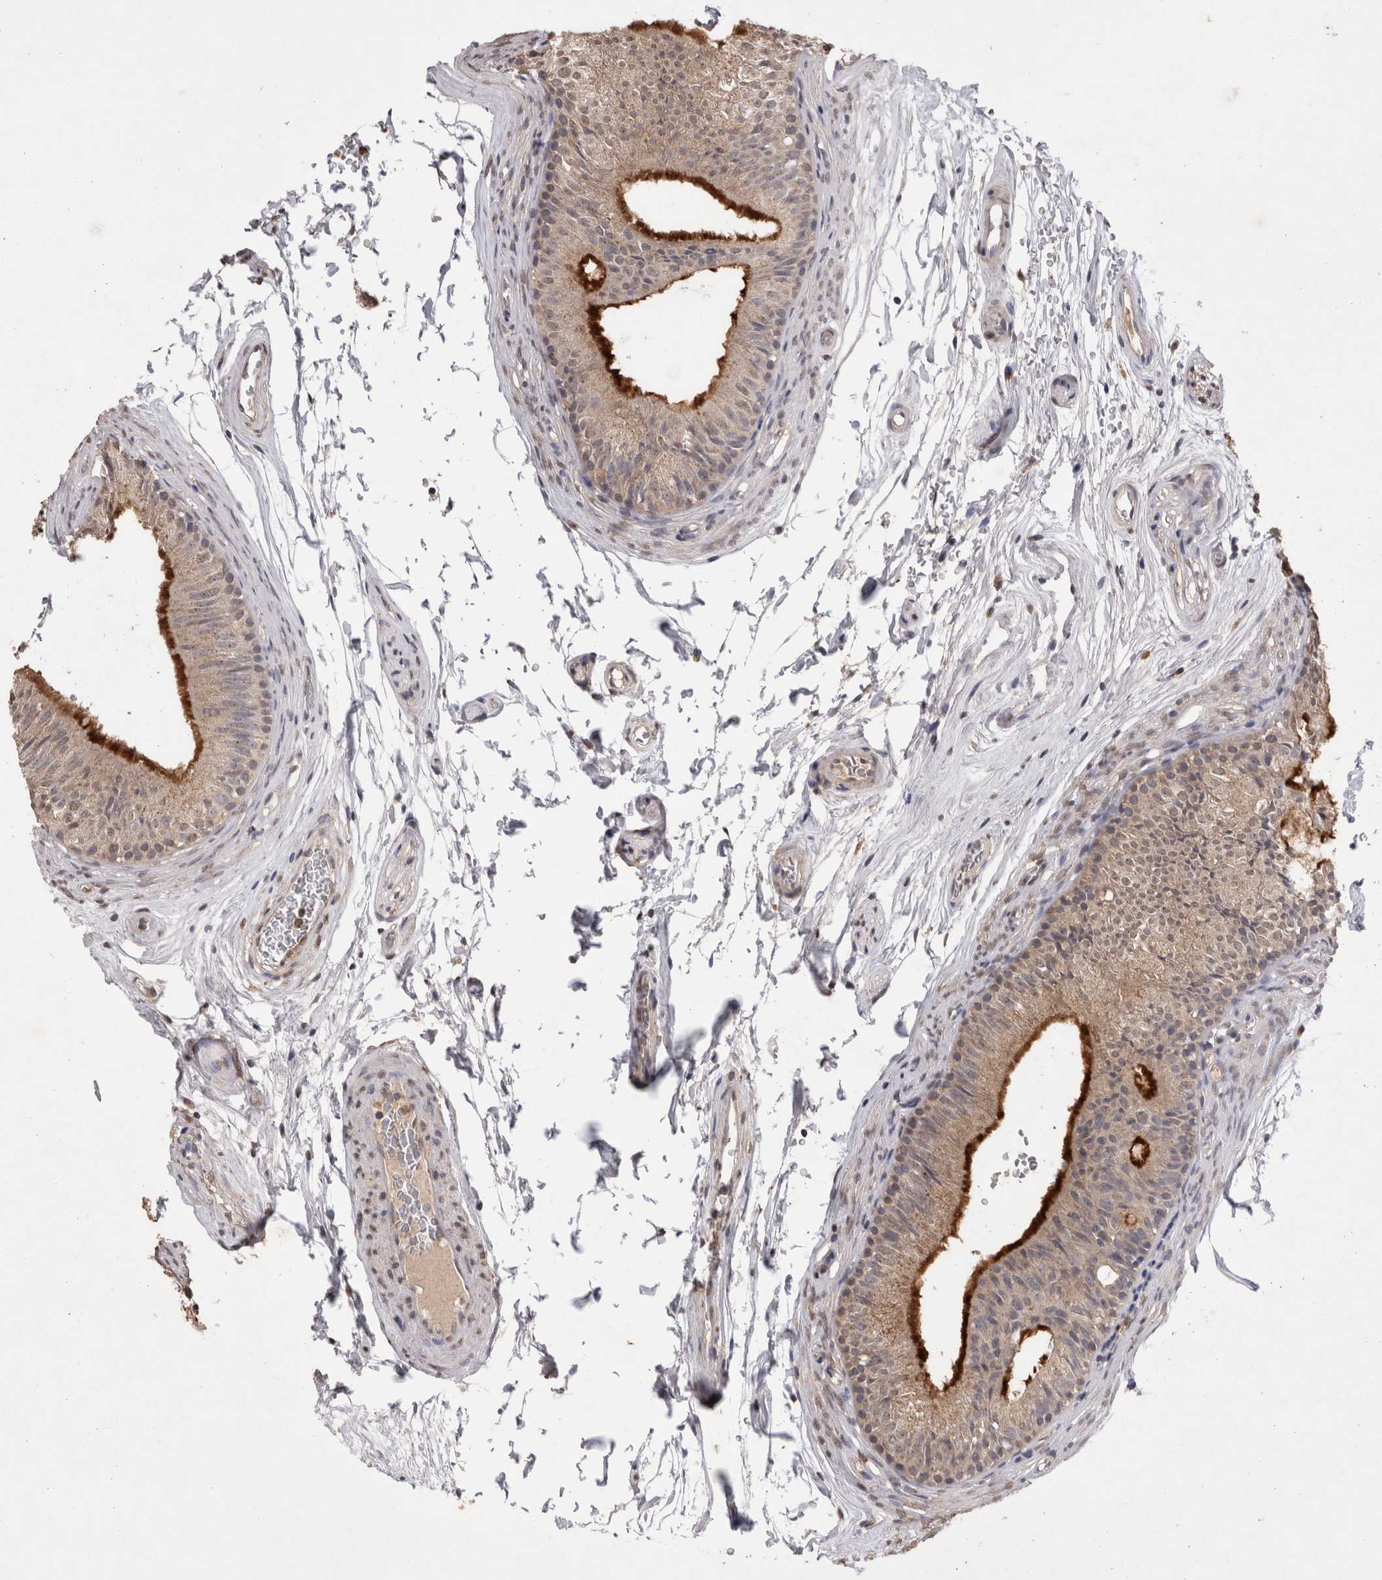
{"staining": {"intensity": "moderate", "quantity": ">75%", "location": "cytoplasmic/membranous,nuclear"}, "tissue": "epididymis", "cell_type": "Glandular cells", "image_type": "normal", "snomed": [{"axis": "morphology", "description": "Normal tissue, NOS"}, {"axis": "topography", "description": "Epididymis"}], "caption": "Immunohistochemical staining of benign human epididymis demonstrates moderate cytoplasmic/membranous,nuclear protein staining in about >75% of glandular cells.", "gene": "GRK5", "patient": {"sex": "male", "age": 36}}